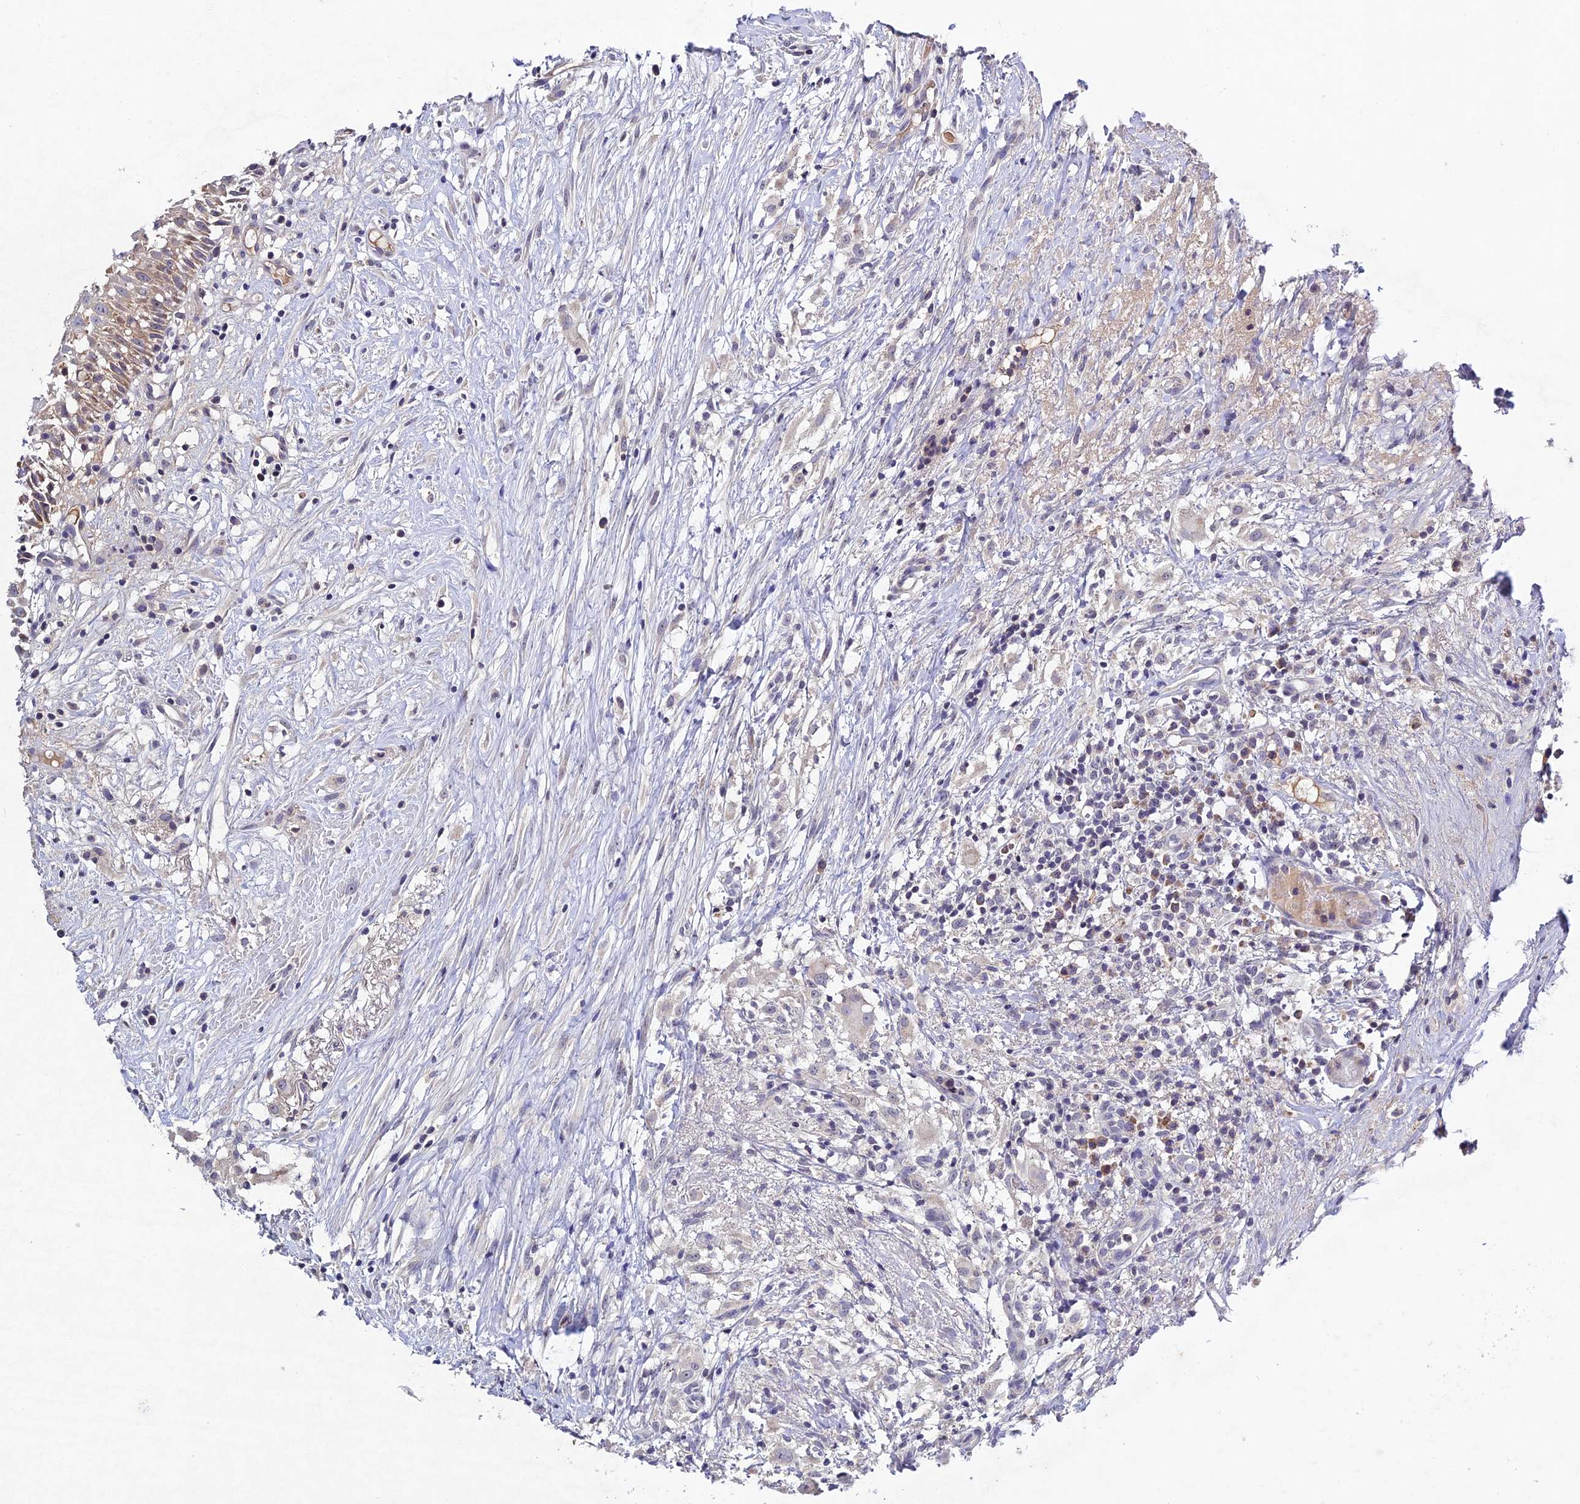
{"staining": {"intensity": "weak", "quantity": "<25%", "location": "cytoplasmic/membranous"}, "tissue": "oral mucosa", "cell_type": "Squamous epithelial cells", "image_type": "normal", "snomed": [{"axis": "morphology", "description": "Normal tissue, NOS"}, {"axis": "topography", "description": "Oral tissue"}], "caption": "IHC micrograph of unremarkable oral mucosa: human oral mucosa stained with DAB displays no significant protein positivity in squamous epithelial cells.", "gene": "CHST5", "patient": {"sex": "female", "age": 69}}